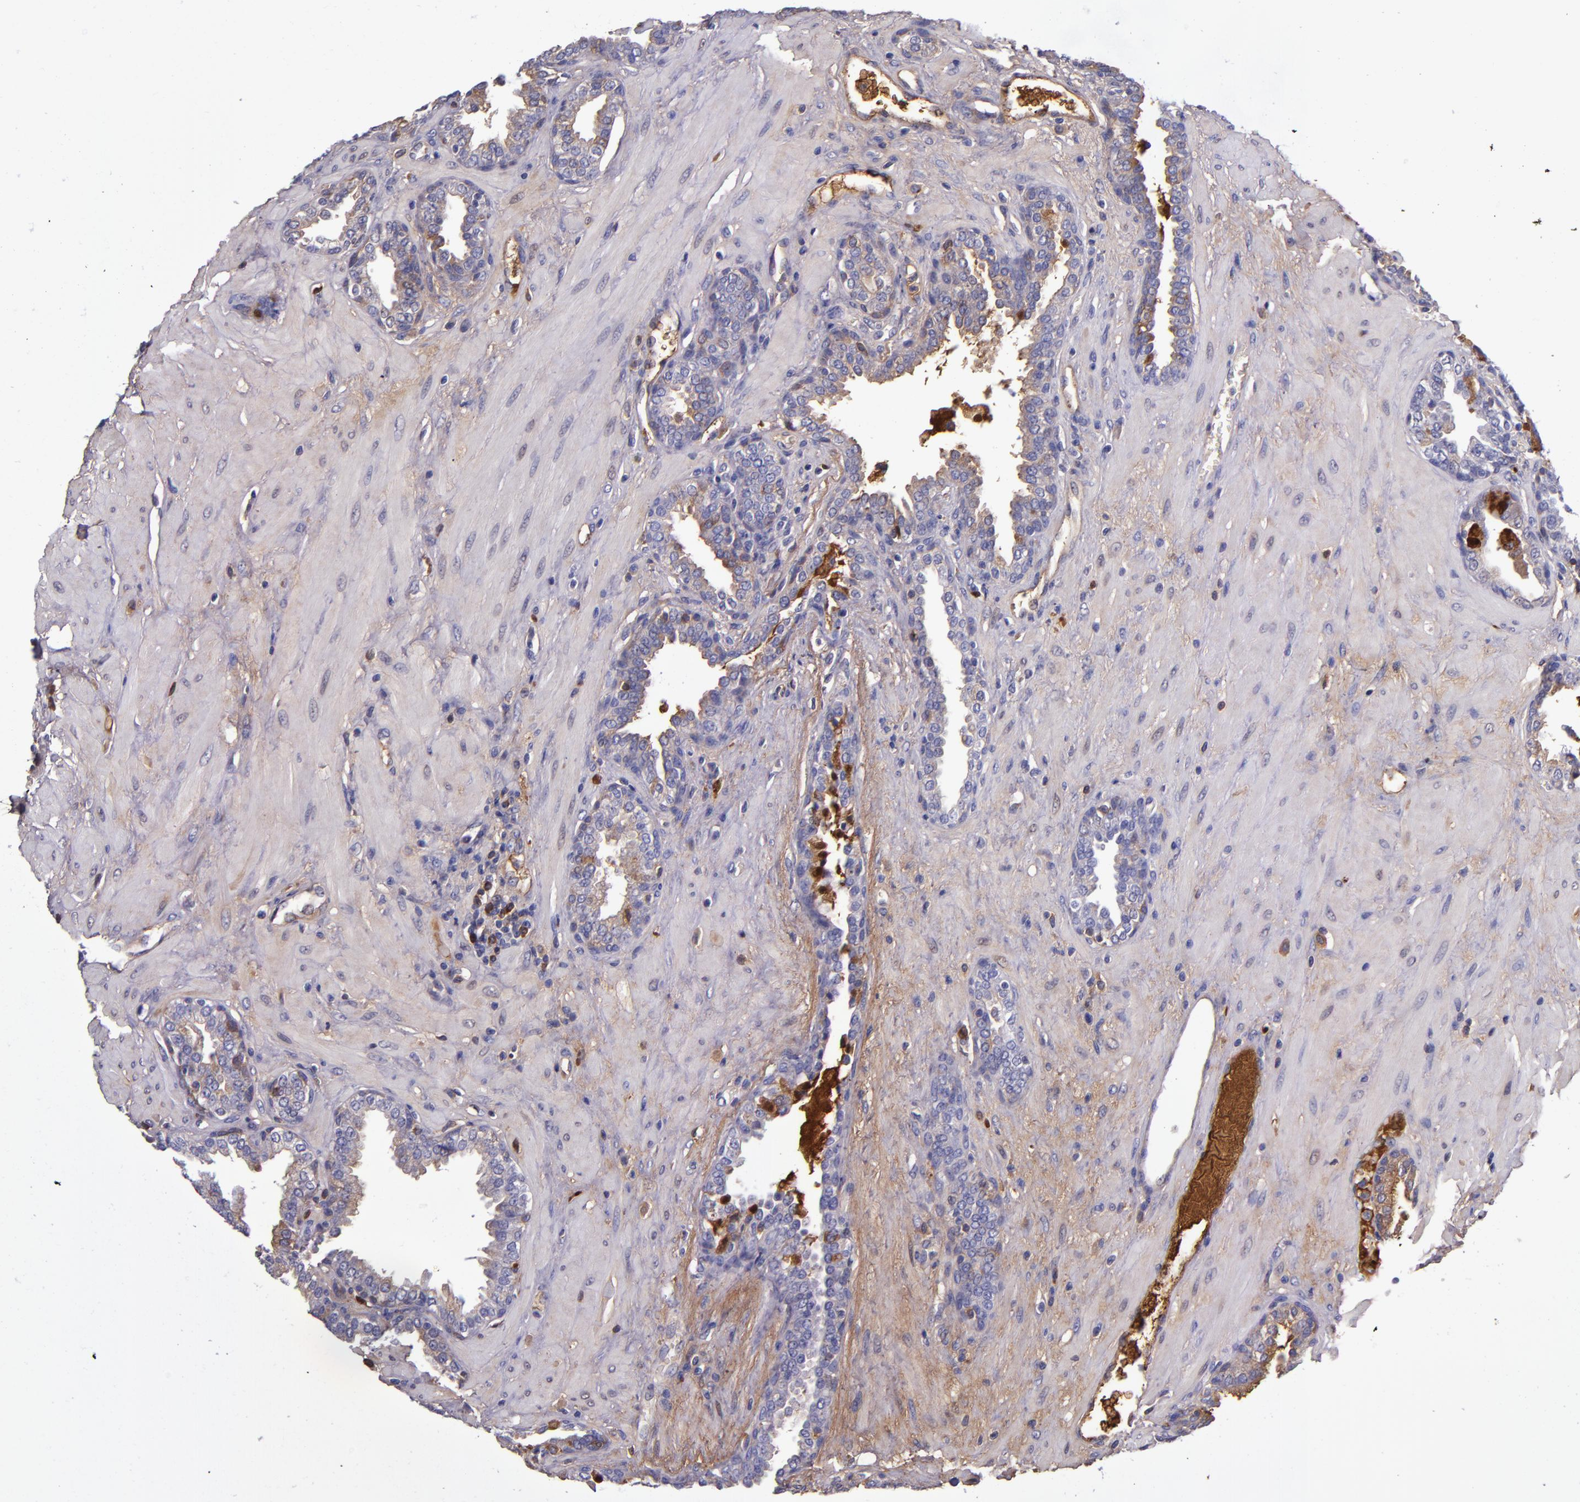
{"staining": {"intensity": "moderate", "quantity": "25%-75%", "location": "cytoplasmic/membranous"}, "tissue": "prostate", "cell_type": "Glandular cells", "image_type": "normal", "snomed": [{"axis": "morphology", "description": "Normal tissue, NOS"}, {"axis": "topography", "description": "Prostate"}], "caption": "This micrograph exhibits immunohistochemistry staining of unremarkable prostate, with medium moderate cytoplasmic/membranous positivity in approximately 25%-75% of glandular cells.", "gene": "CLEC3B", "patient": {"sex": "male", "age": 51}}